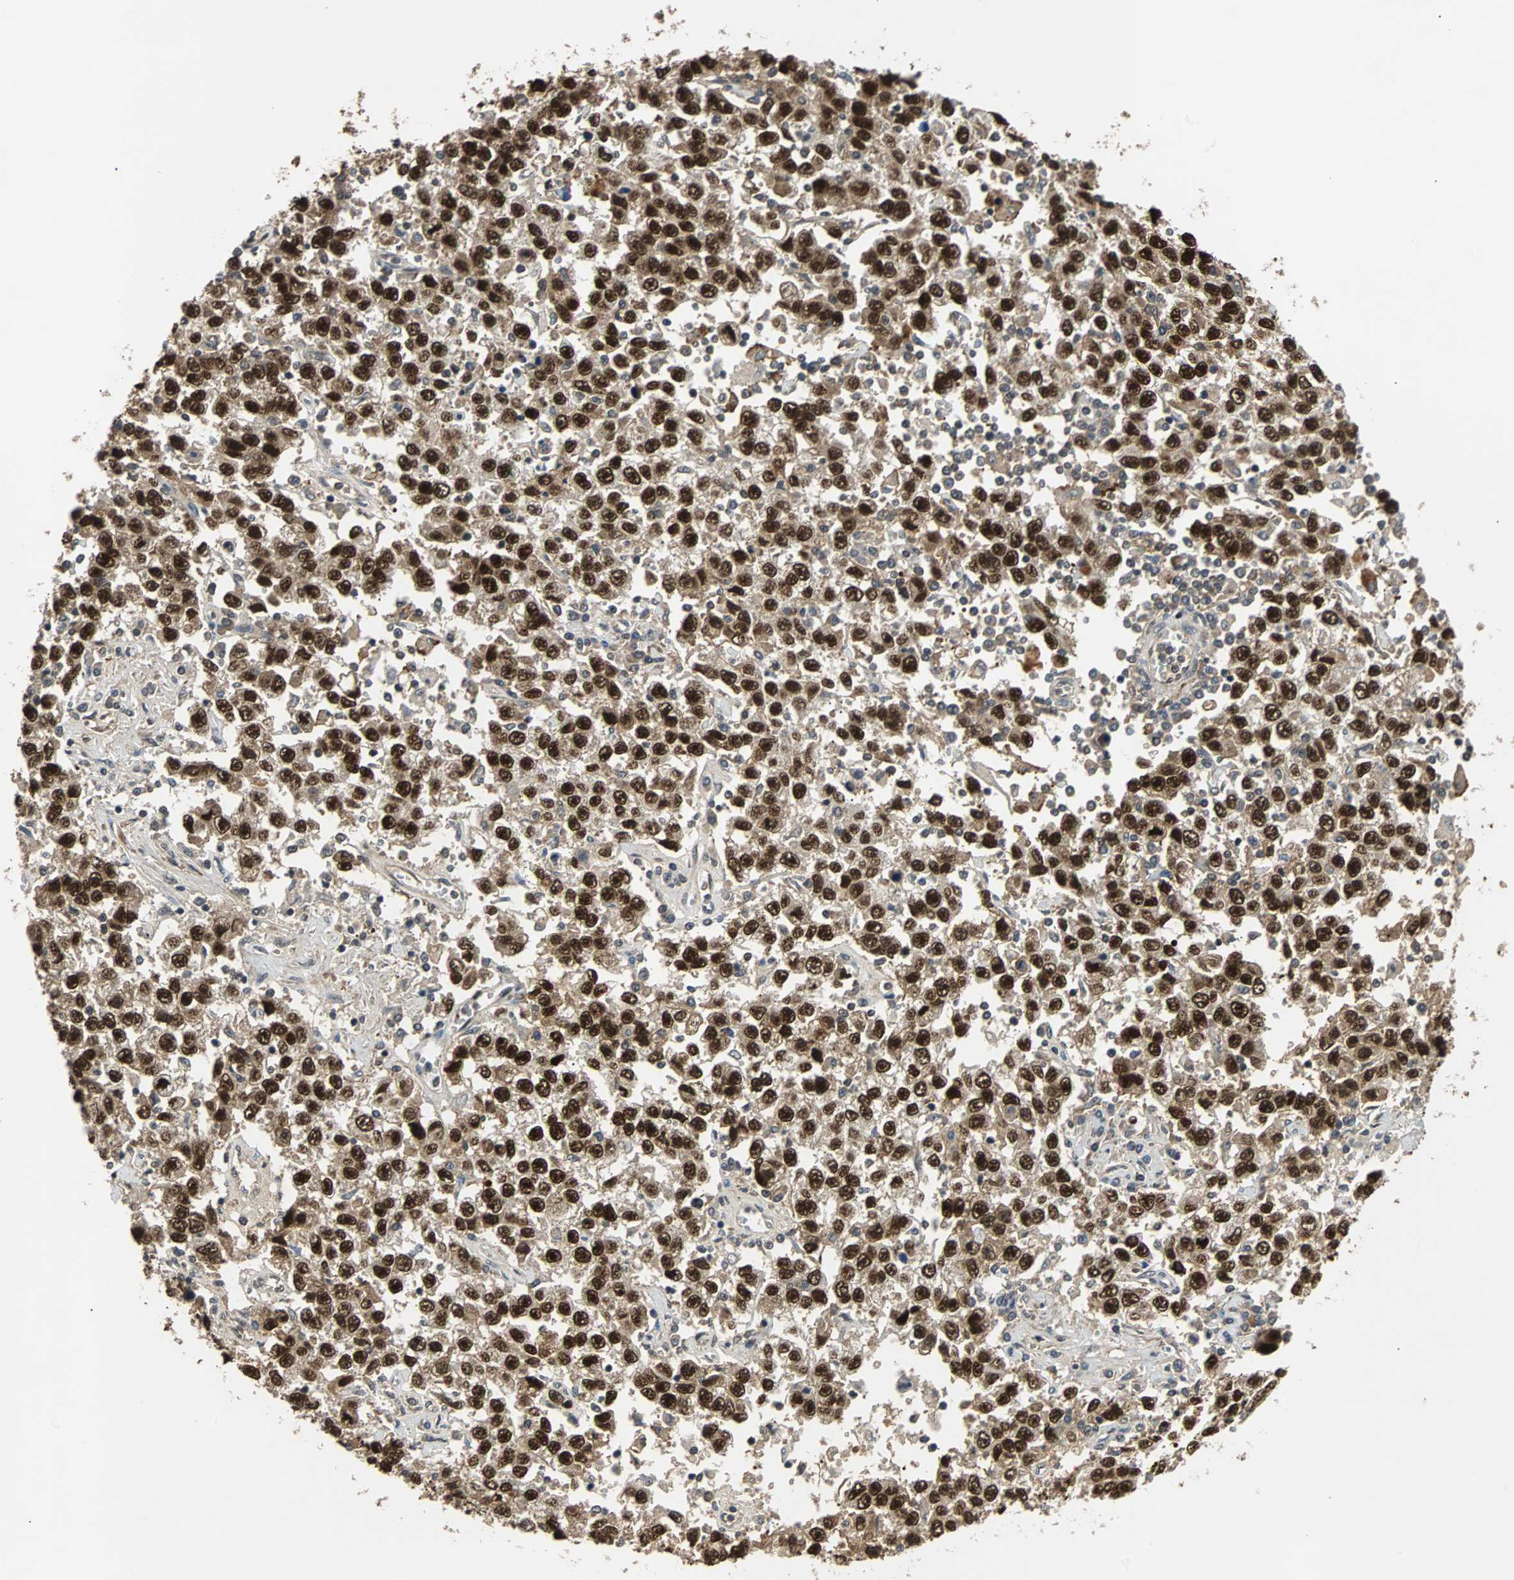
{"staining": {"intensity": "strong", "quantity": ">75%", "location": "cytoplasmic/membranous,nuclear"}, "tissue": "testis cancer", "cell_type": "Tumor cells", "image_type": "cancer", "snomed": [{"axis": "morphology", "description": "Seminoma, NOS"}, {"axis": "topography", "description": "Testis"}], "caption": "Protein staining by immunohistochemistry reveals strong cytoplasmic/membranous and nuclear staining in about >75% of tumor cells in testis cancer (seminoma). (Stains: DAB in brown, nuclei in blue, Microscopy: brightfield microscopy at high magnification).", "gene": "PHC1", "patient": {"sex": "male", "age": 41}}